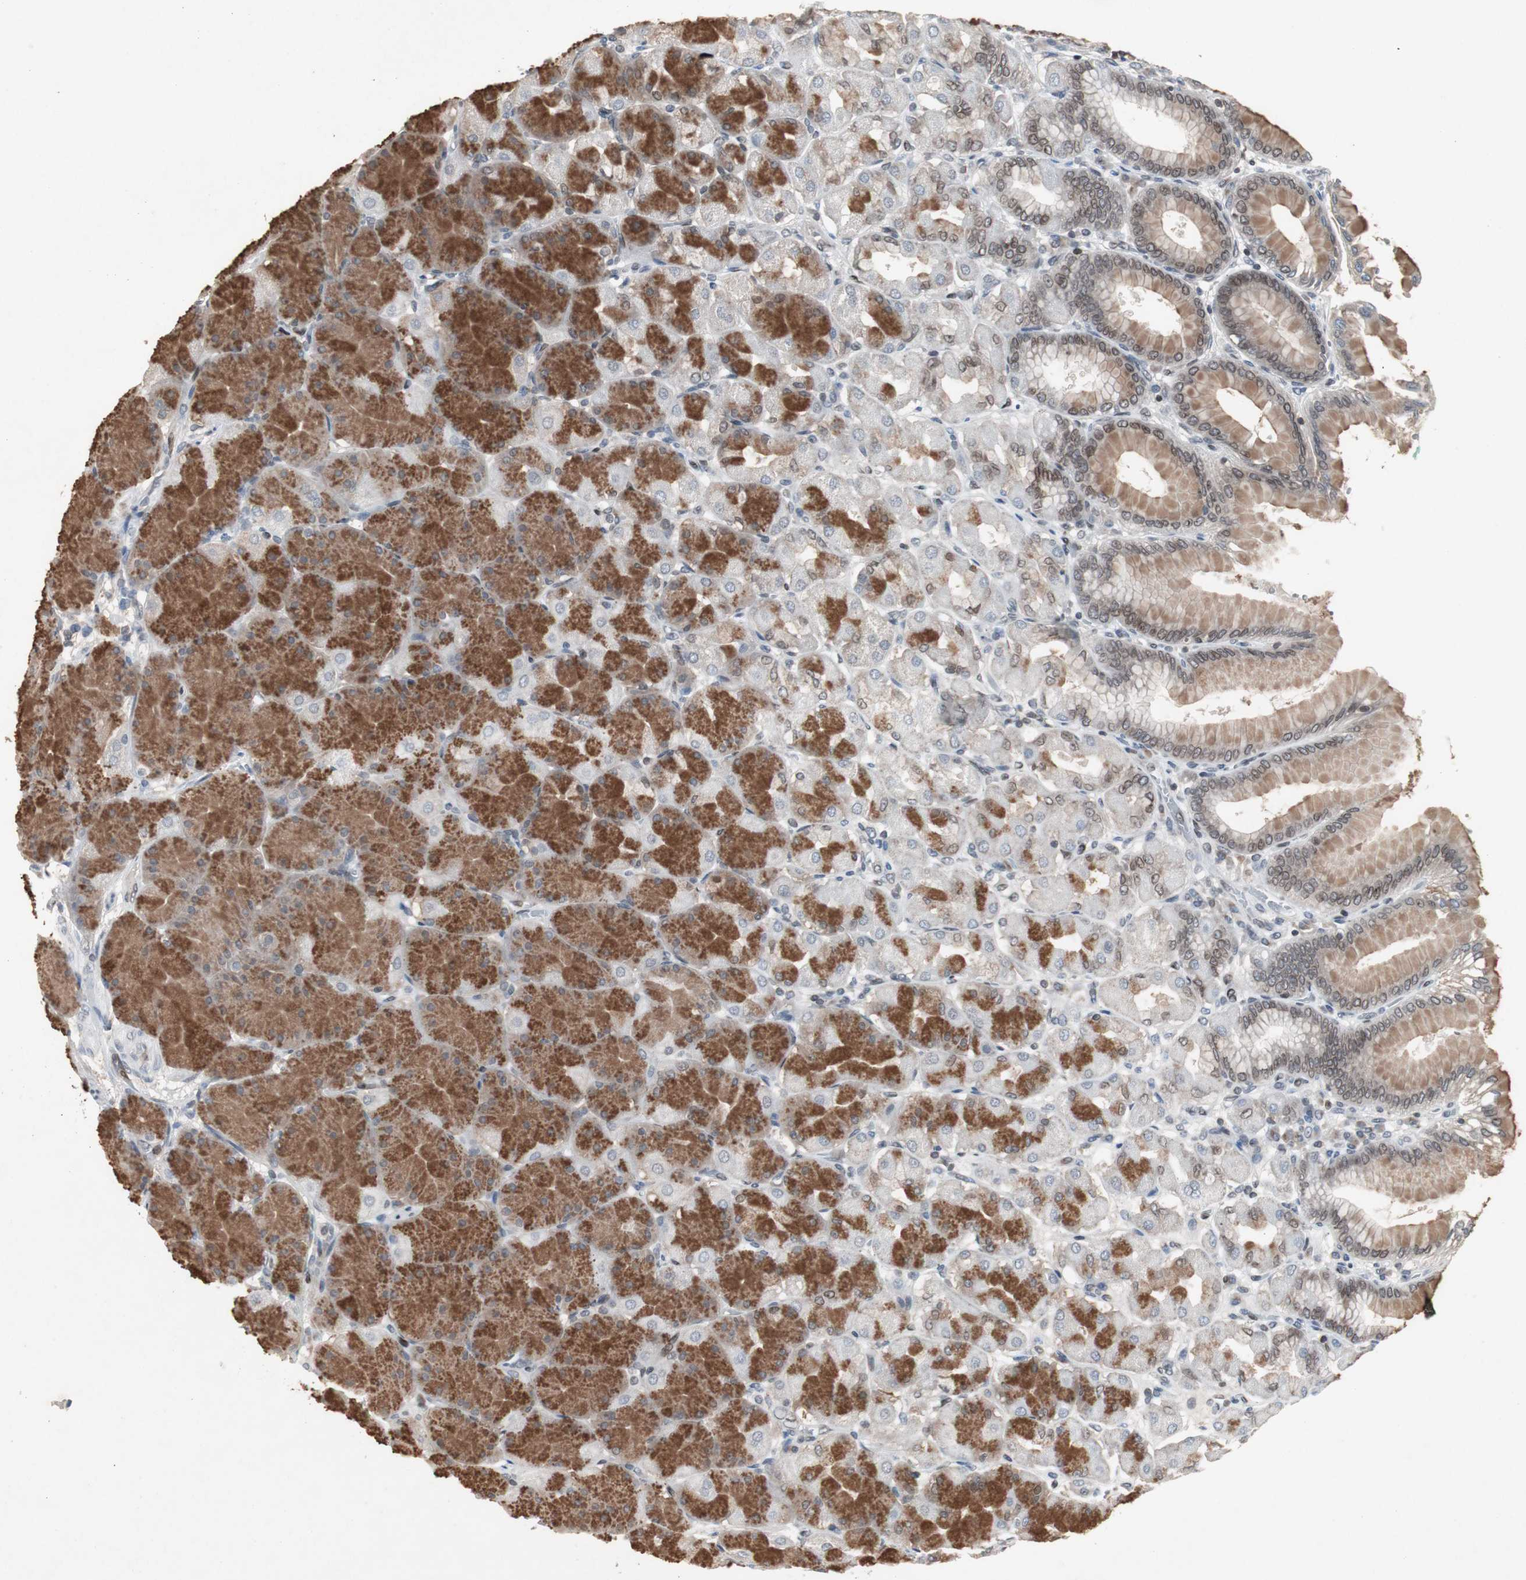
{"staining": {"intensity": "moderate", "quantity": "25%-75%", "location": "cytoplasmic/membranous,nuclear"}, "tissue": "stomach", "cell_type": "Glandular cells", "image_type": "normal", "snomed": [{"axis": "morphology", "description": "Normal tissue, NOS"}, {"axis": "topography", "description": "Stomach, upper"}], "caption": "Immunohistochemistry micrograph of benign stomach: human stomach stained using immunohistochemistry (IHC) exhibits medium levels of moderate protein expression localized specifically in the cytoplasmic/membranous,nuclear of glandular cells, appearing as a cytoplasmic/membranous,nuclear brown color.", "gene": "ZNF396", "patient": {"sex": "female", "age": 56}}